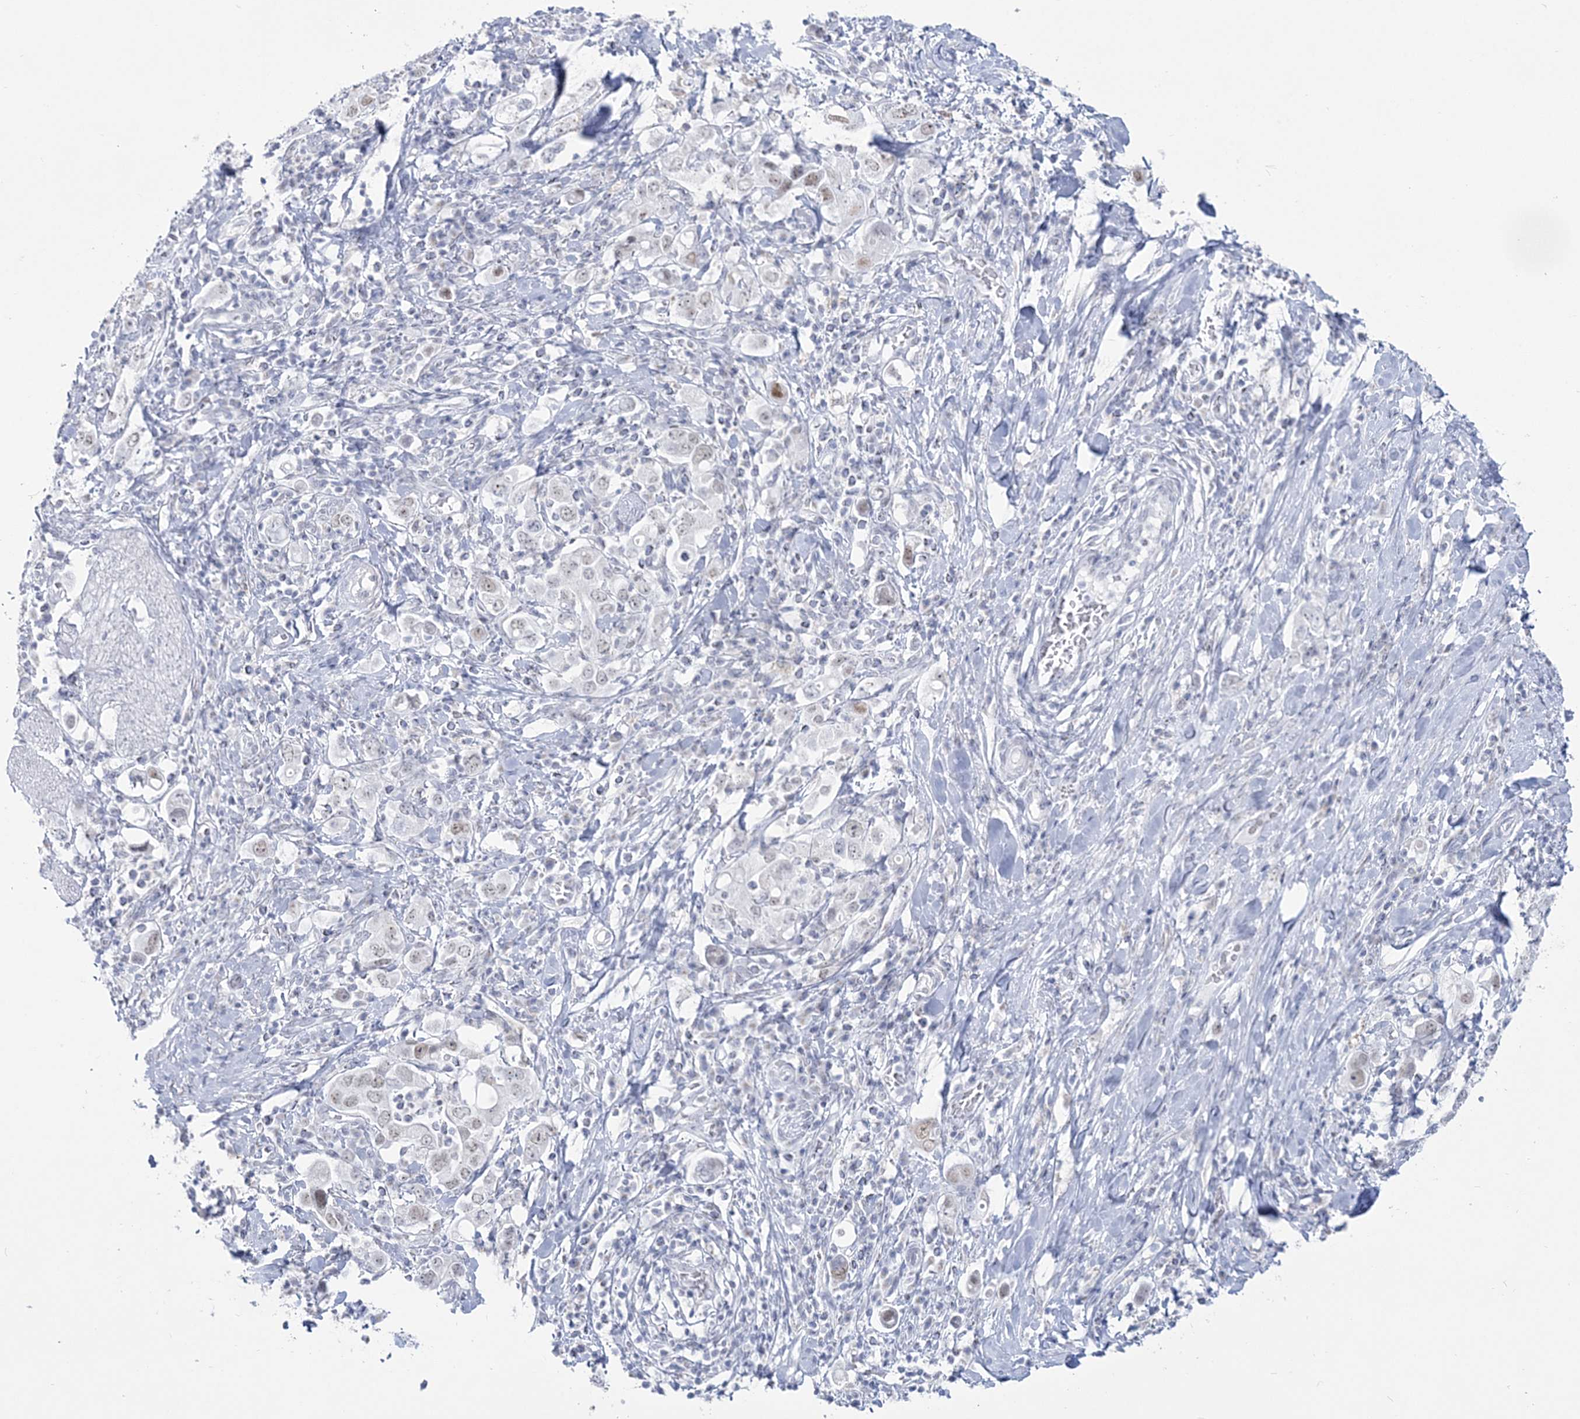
{"staining": {"intensity": "weak", "quantity": "<25%", "location": "nuclear"}, "tissue": "stomach cancer", "cell_type": "Tumor cells", "image_type": "cancer", "snomed": [{"axis": "morphology", "description": "Adenocarcinoma, NOS"}, {"axis": "topography", "description": "Stomach, upper"}], "caption": "This is an immunohistochemistry image of stomach cancer (adenocarcinoma). There is no positivity in tumor cells.", "gene": "ZNF843", "patient": {"sex": "male", "age": 62}}